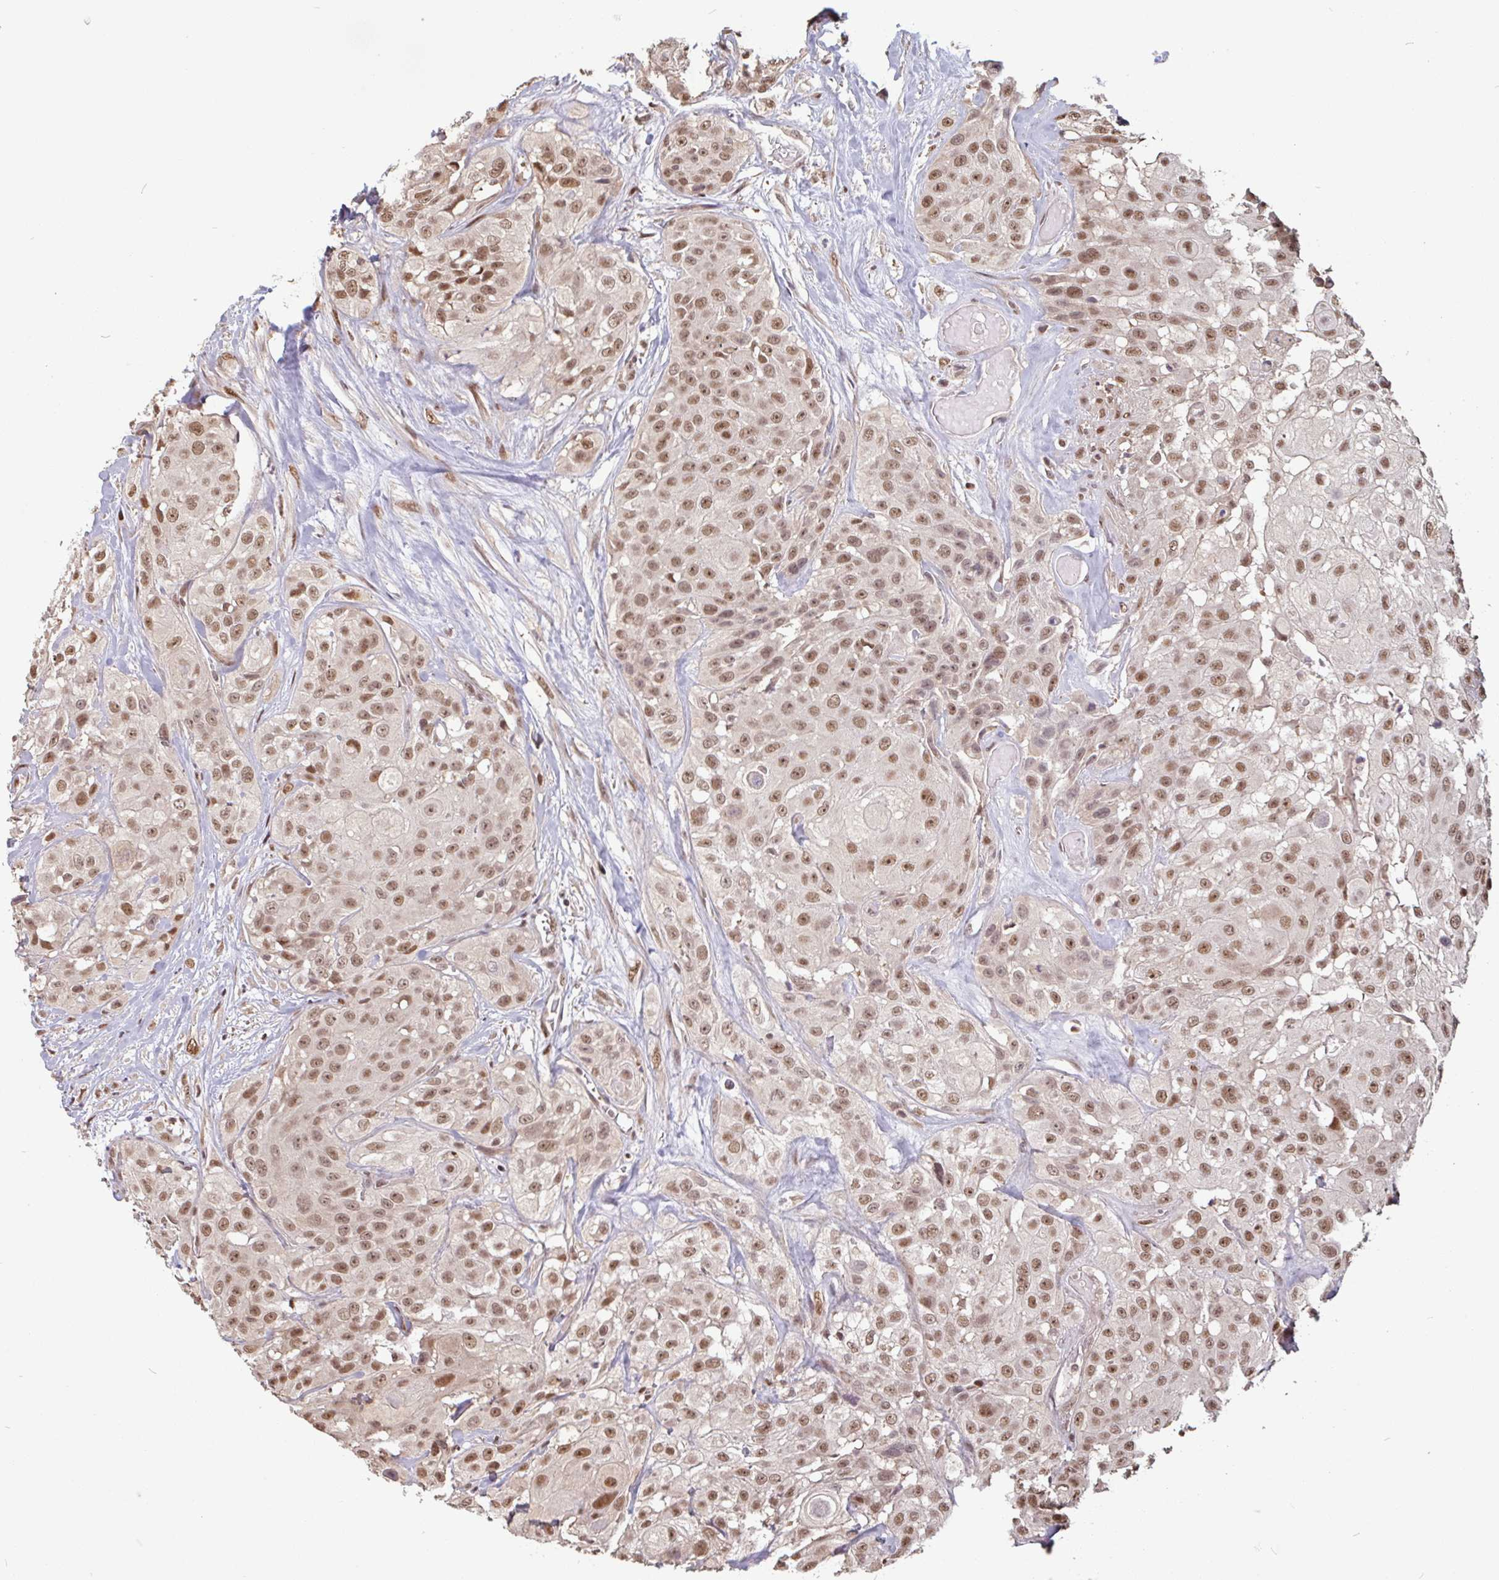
{"staining": {"intensity": "moderate", "quantity": ">75%", "location": "nuclear"}, "tissue": "head and neck cancer", "cell_type": "Tumor cells", "image_type": "cancer", "snomed": [{"axis": "morphology", "description": "Squamous cell carcinoma, NOS"}, {"axis": "topography", "description": "Head-Neck"}], "caption": "Immunohistochemical staining of human head and neck squamous cell carcinoma displays medium levels of moderate nuclear staining in about >75% of tumor cells.", "gene": "DR1", "patient": {"sex": "male", "age": 83}}